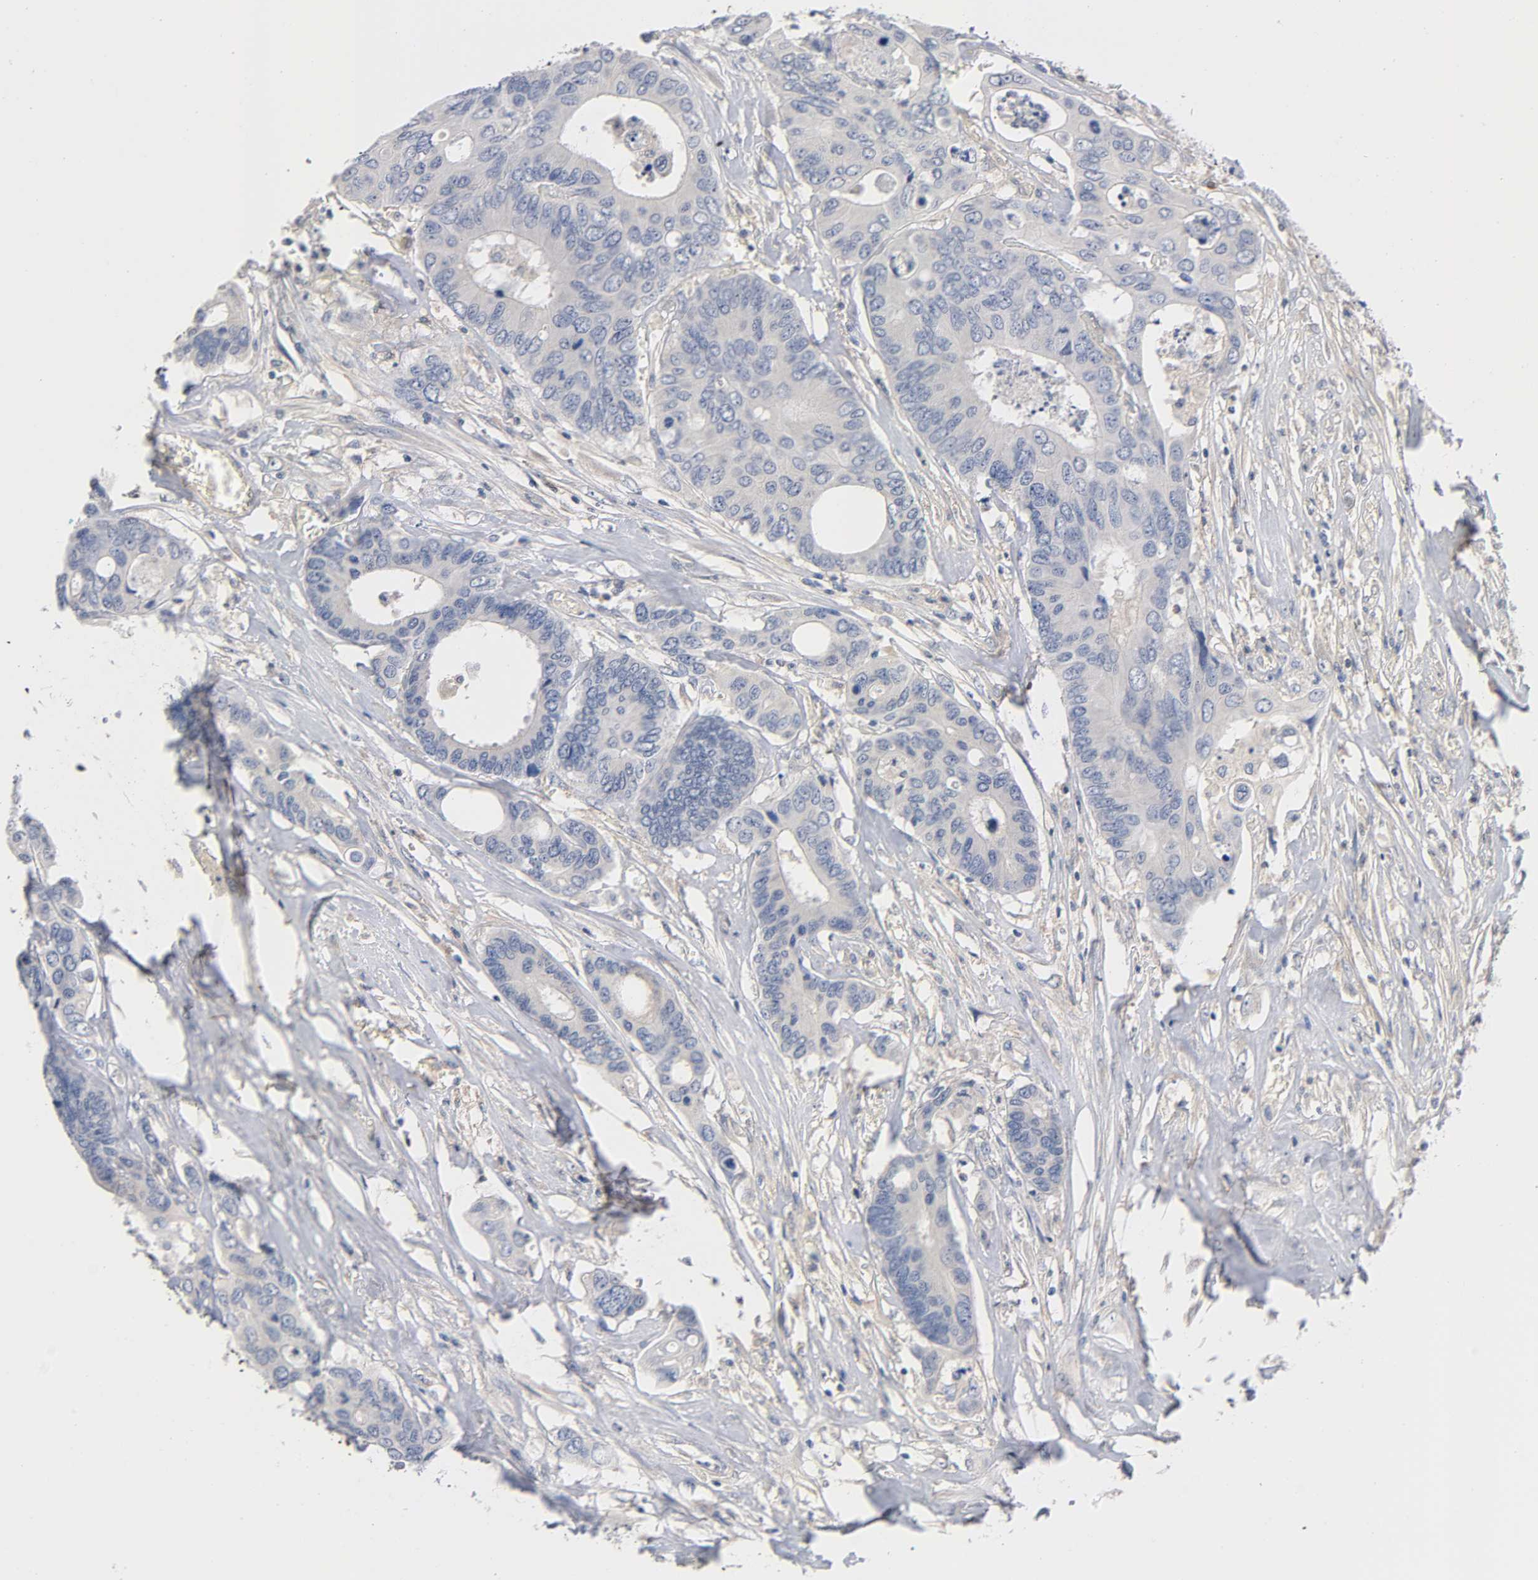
{"staining": {"intensity": "negative", "quantity": "none", "location": "none"}, "tissue": "colorectal cancer", "cell_type": "Tumor cells", "image_type": "cancer", "snomed": [{"axis": "morphology", "description": "Adenocarcinoma, NOS"}, {"axis": "topography", "description": "Rectum"}], "caption": "Tumor cells show no significant protein positivity in colorectal adenocarcinoma.", "gene": "MALT1", "patient": {"sex": "male", "age": 55}}